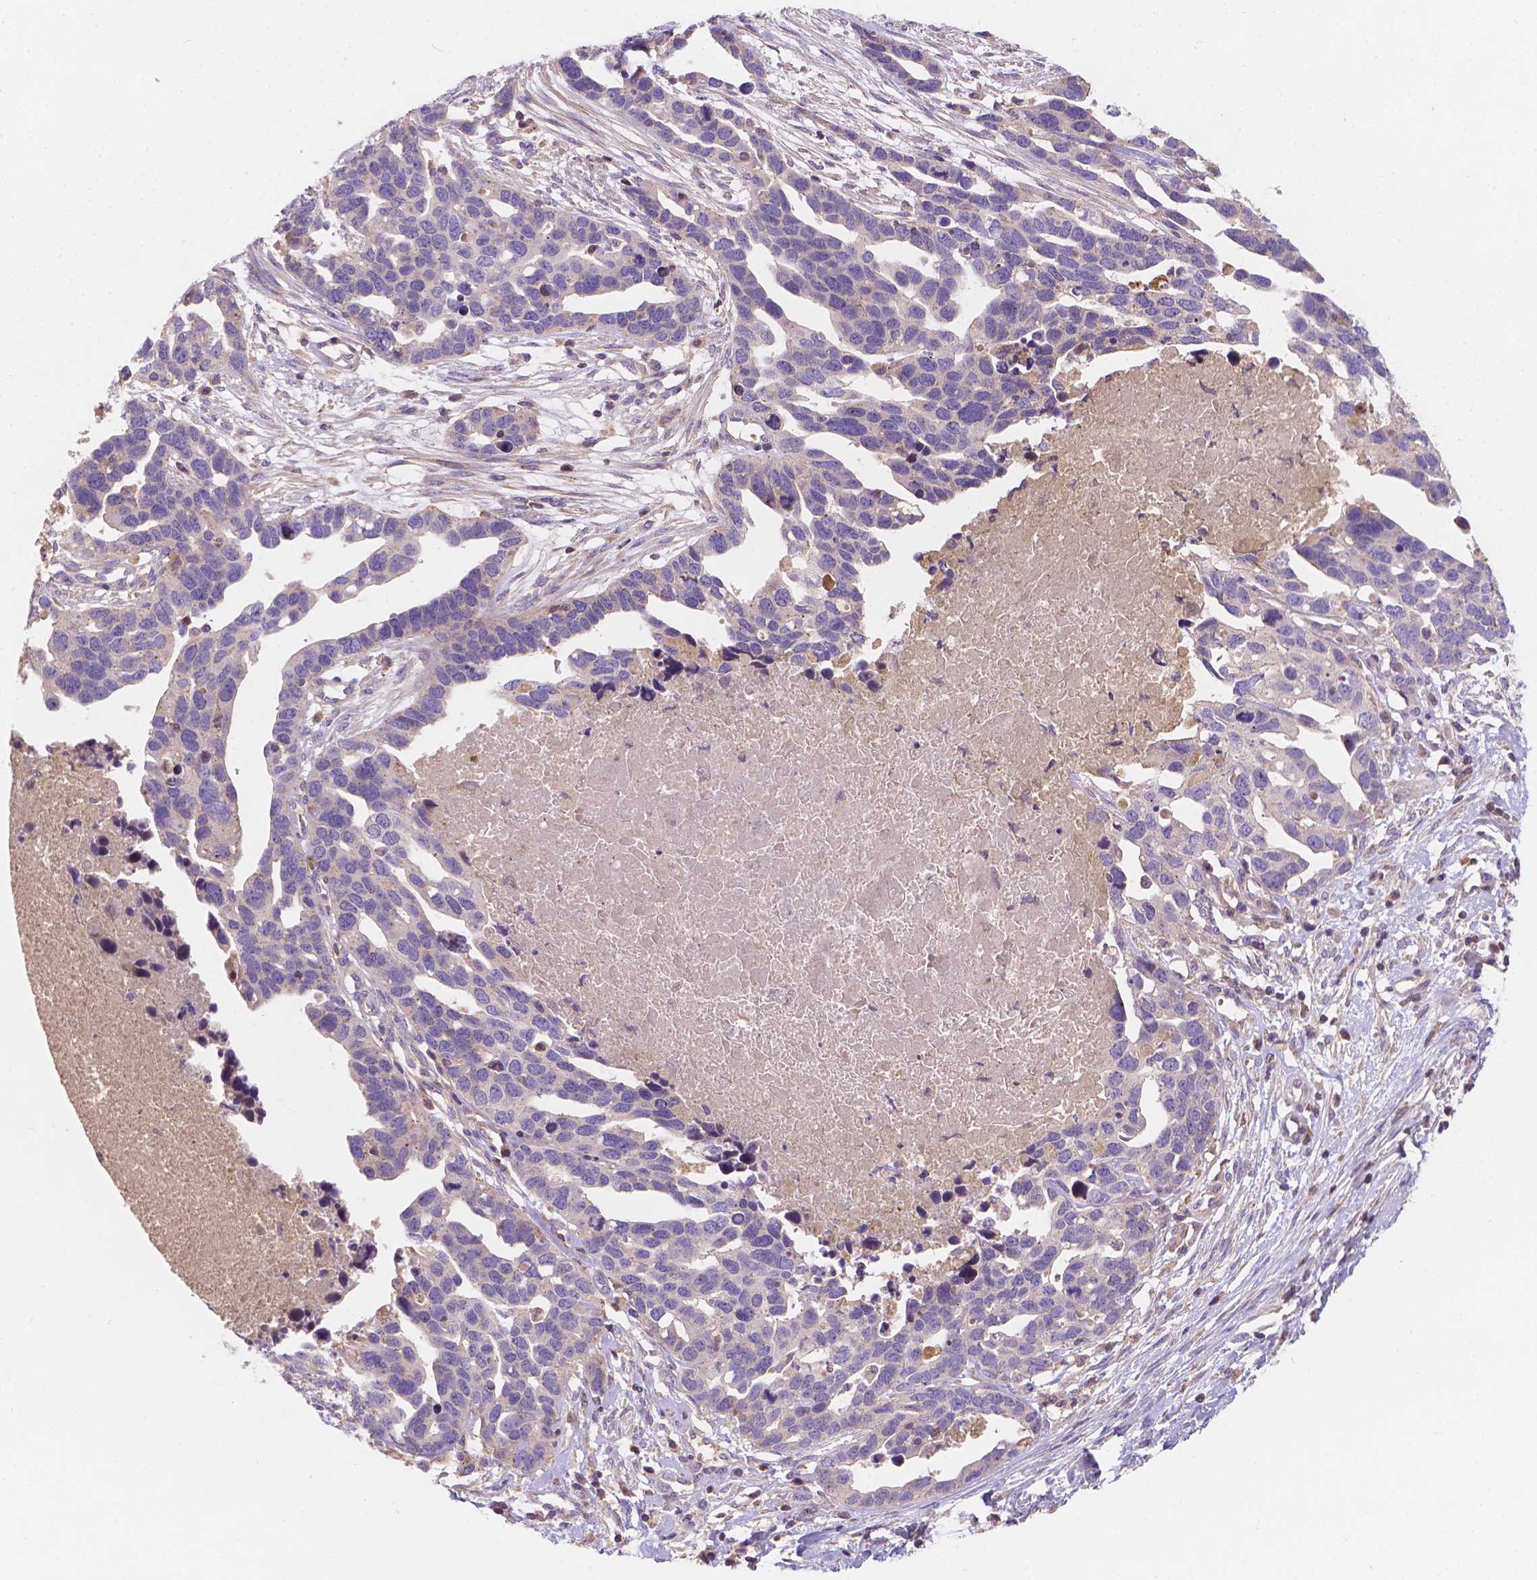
{"staining": {"intensity": "negative", "quantity": "none", "location": "none"}, "tissue": "ovarian cancer", "cell_type": "Tumor cells", "image_type": "cancer", "snomed": [{"axis": "morphology", "description": "Cystadenocarcinoma, serous, NOS"}, {"axis": "topography", "description": "Ovary"}], "caption": "There is no significant positivity in tumor cells of ovarian cancer (serous cystadenocarcinoma).", "gene": "CDK10", "patient": {"sex": "female", "age": 54}}